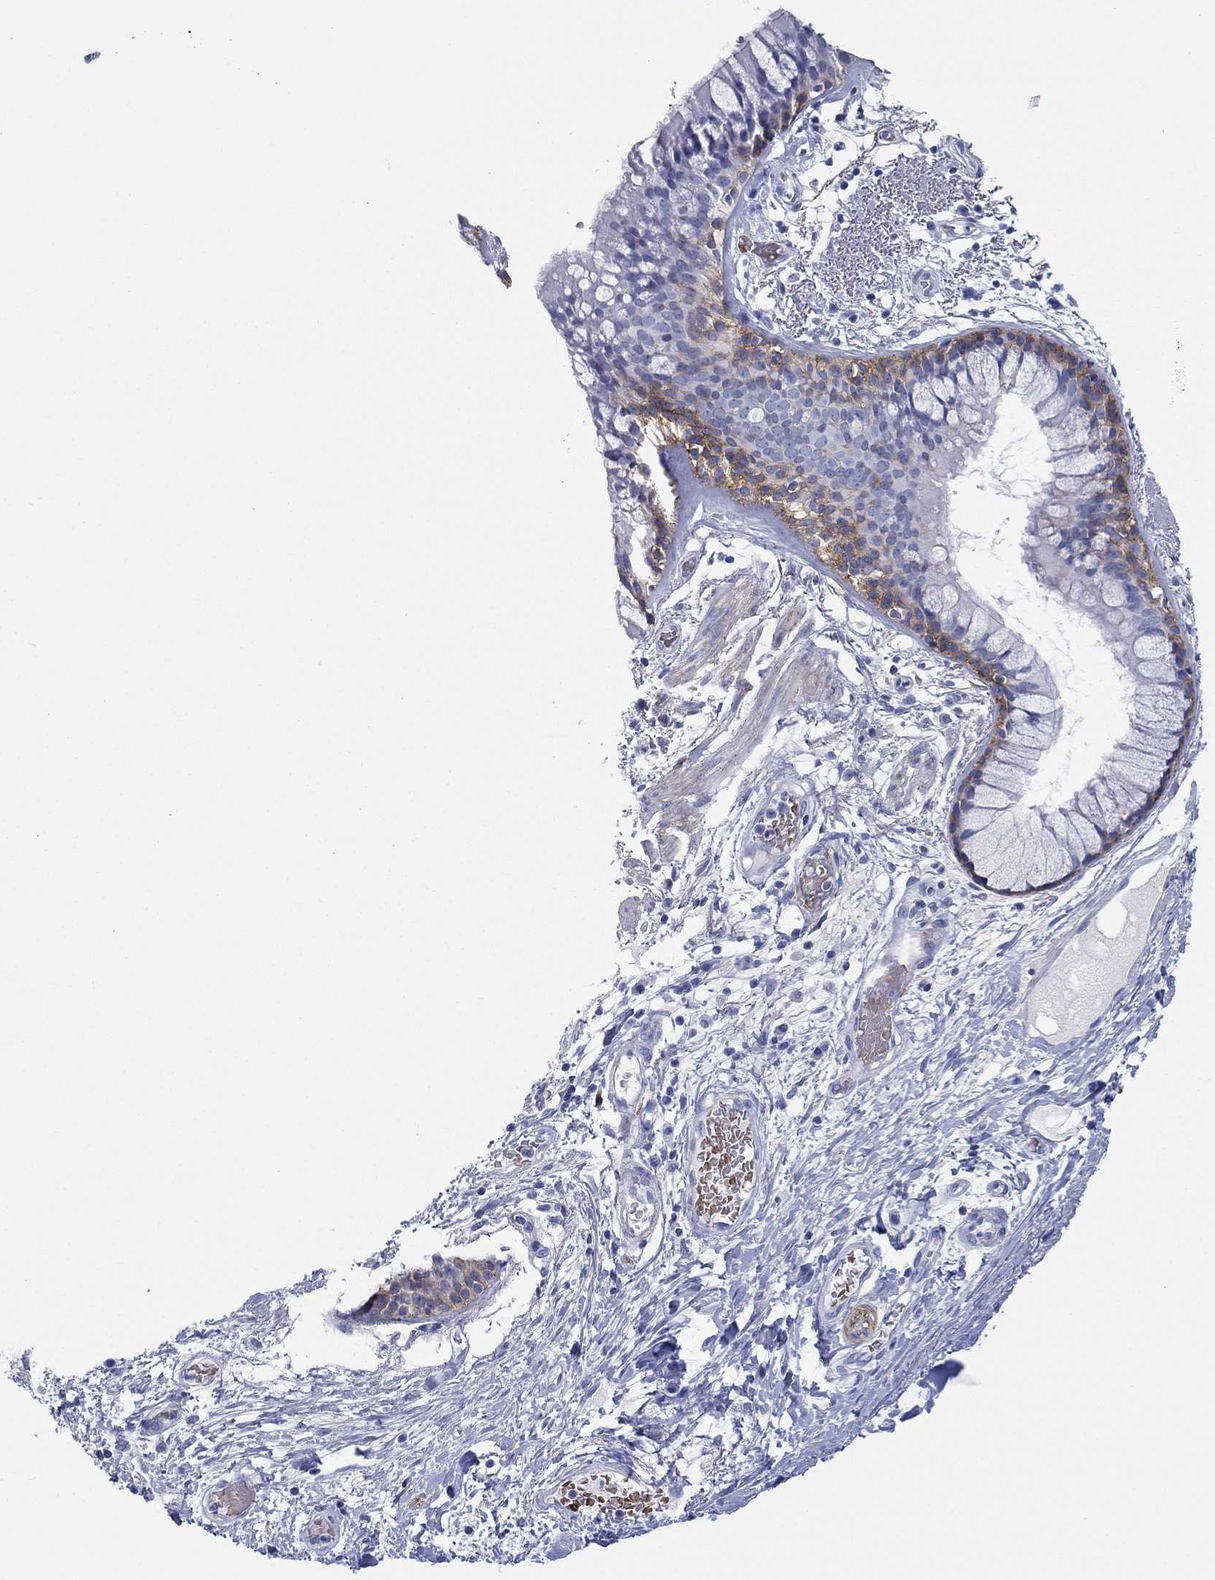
{"staining": {"intensity": "strong", "quantity": "<25%", "location": "cytoplasmic/membranous"}, "tissue": "bronchus", "cell_type": "Respiratory epithelial cells", "image_type": "normal", "snomed": [{"axis": "morphology", "description": "Normal tissue, NOS"}, {"axis": "topography", "description": "Bronchus"}, {"axis": "topography", "description": "Lung"}], "caption": "Protein expression analysis of unremarkable human bronchus reveals strong cytoplasmic/membranous staining in about <25% of respiratory epithelial cells. The protein of interest is stained brown, and the nuclei are stained in blue (DAB IHC with brightfield microscopy, high magnification).", "gene": "GPC1", "patient": {"sex": "female", "age": 57}}